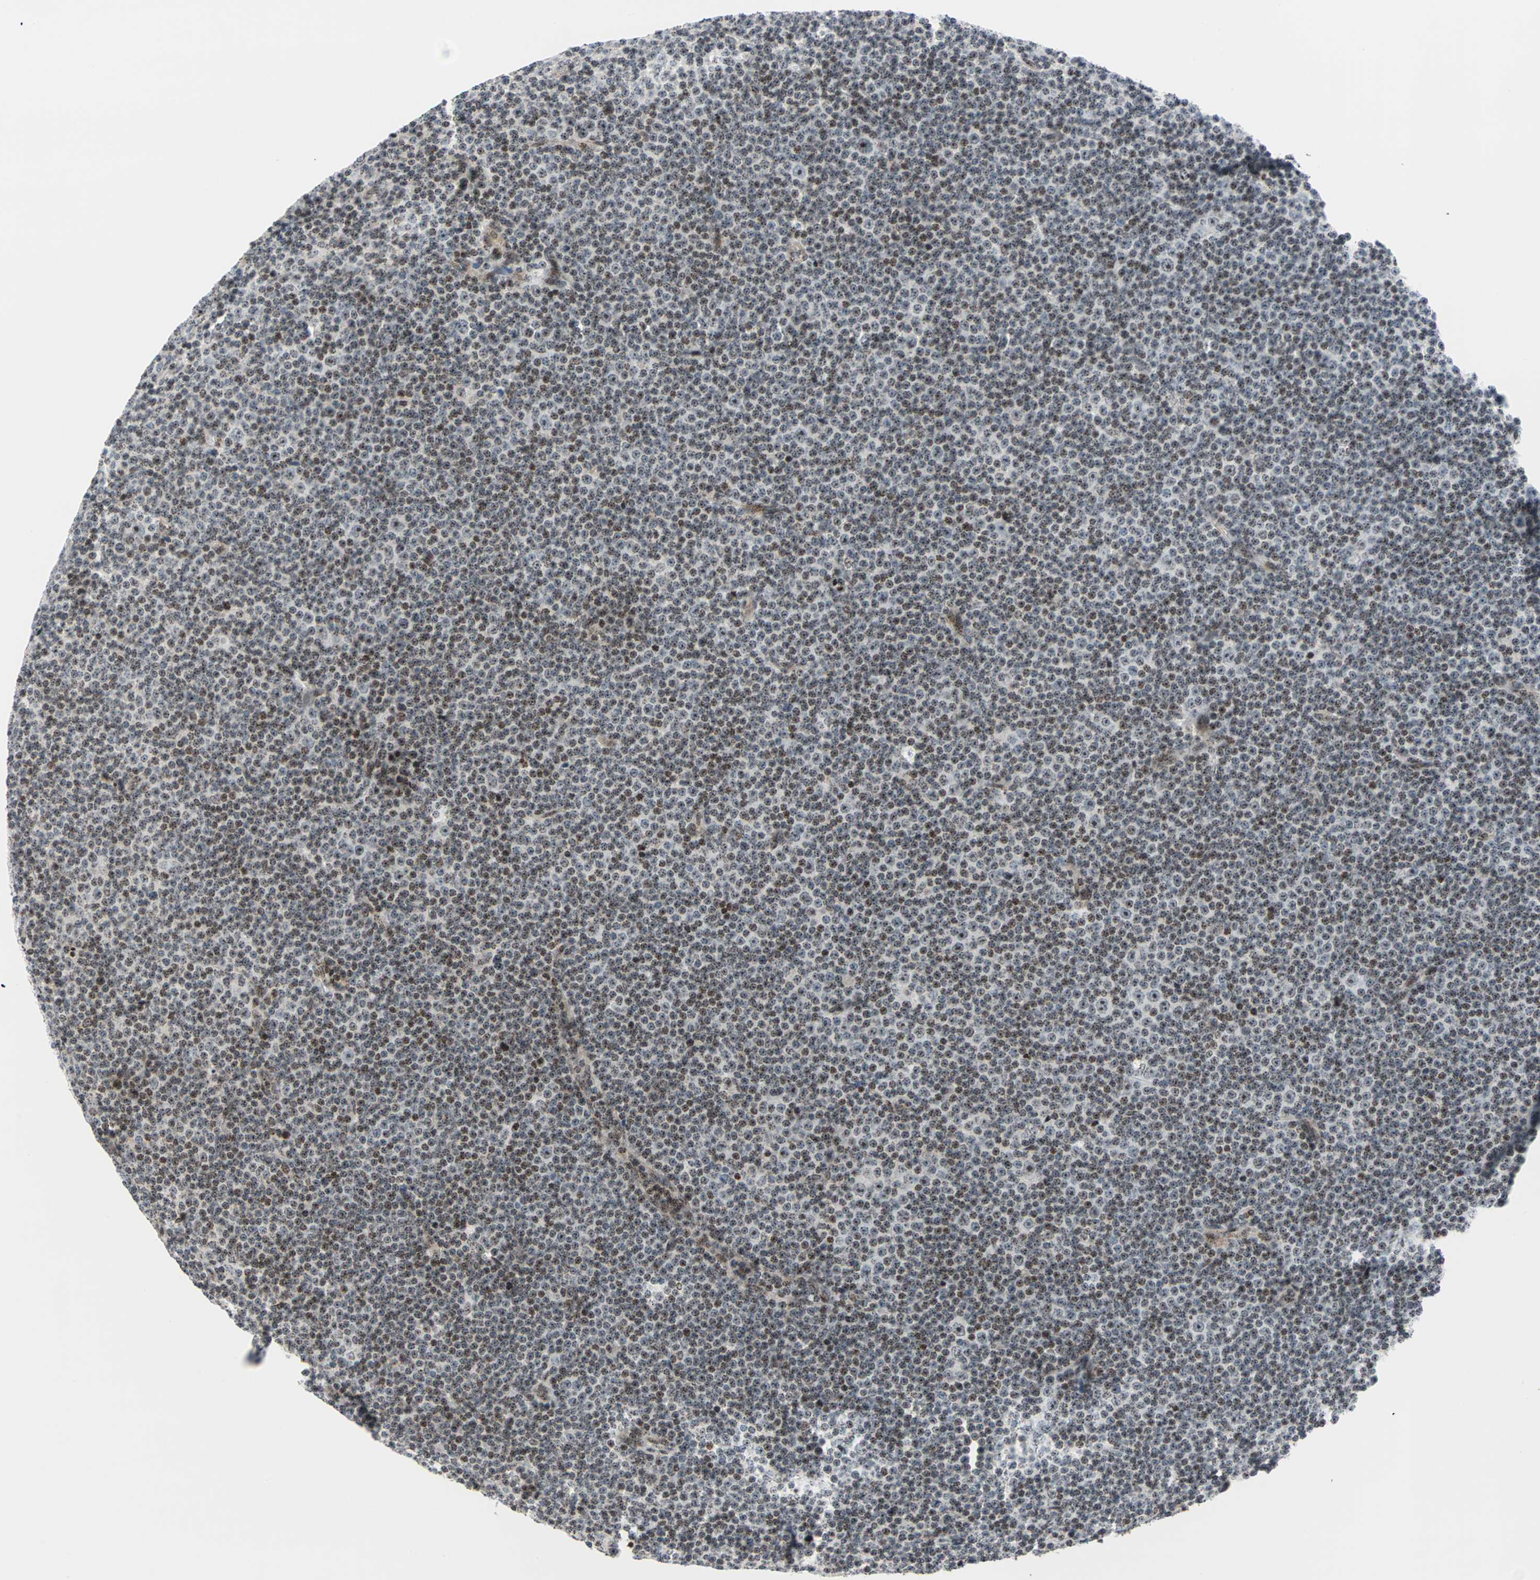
{"staining": {"intensity": "weak", "quantity": ">75%", "location": "nuclear"}, "tissue": "lymphoma", "cell_type": "Tumor cells", "image_type": "cancer", "snomed": [{"axis": "morphology", "description": "Malignant lymphoma, non-Hodgkin's type, Low grade"}, {"axis": "topography", "description": "Lymph node"}], "caption": "Lymphoma stained with a protein marker reveals weak staining in tumor cells.", "gene": "CENPA", "patient": {"sex": "female", "age": 67}}